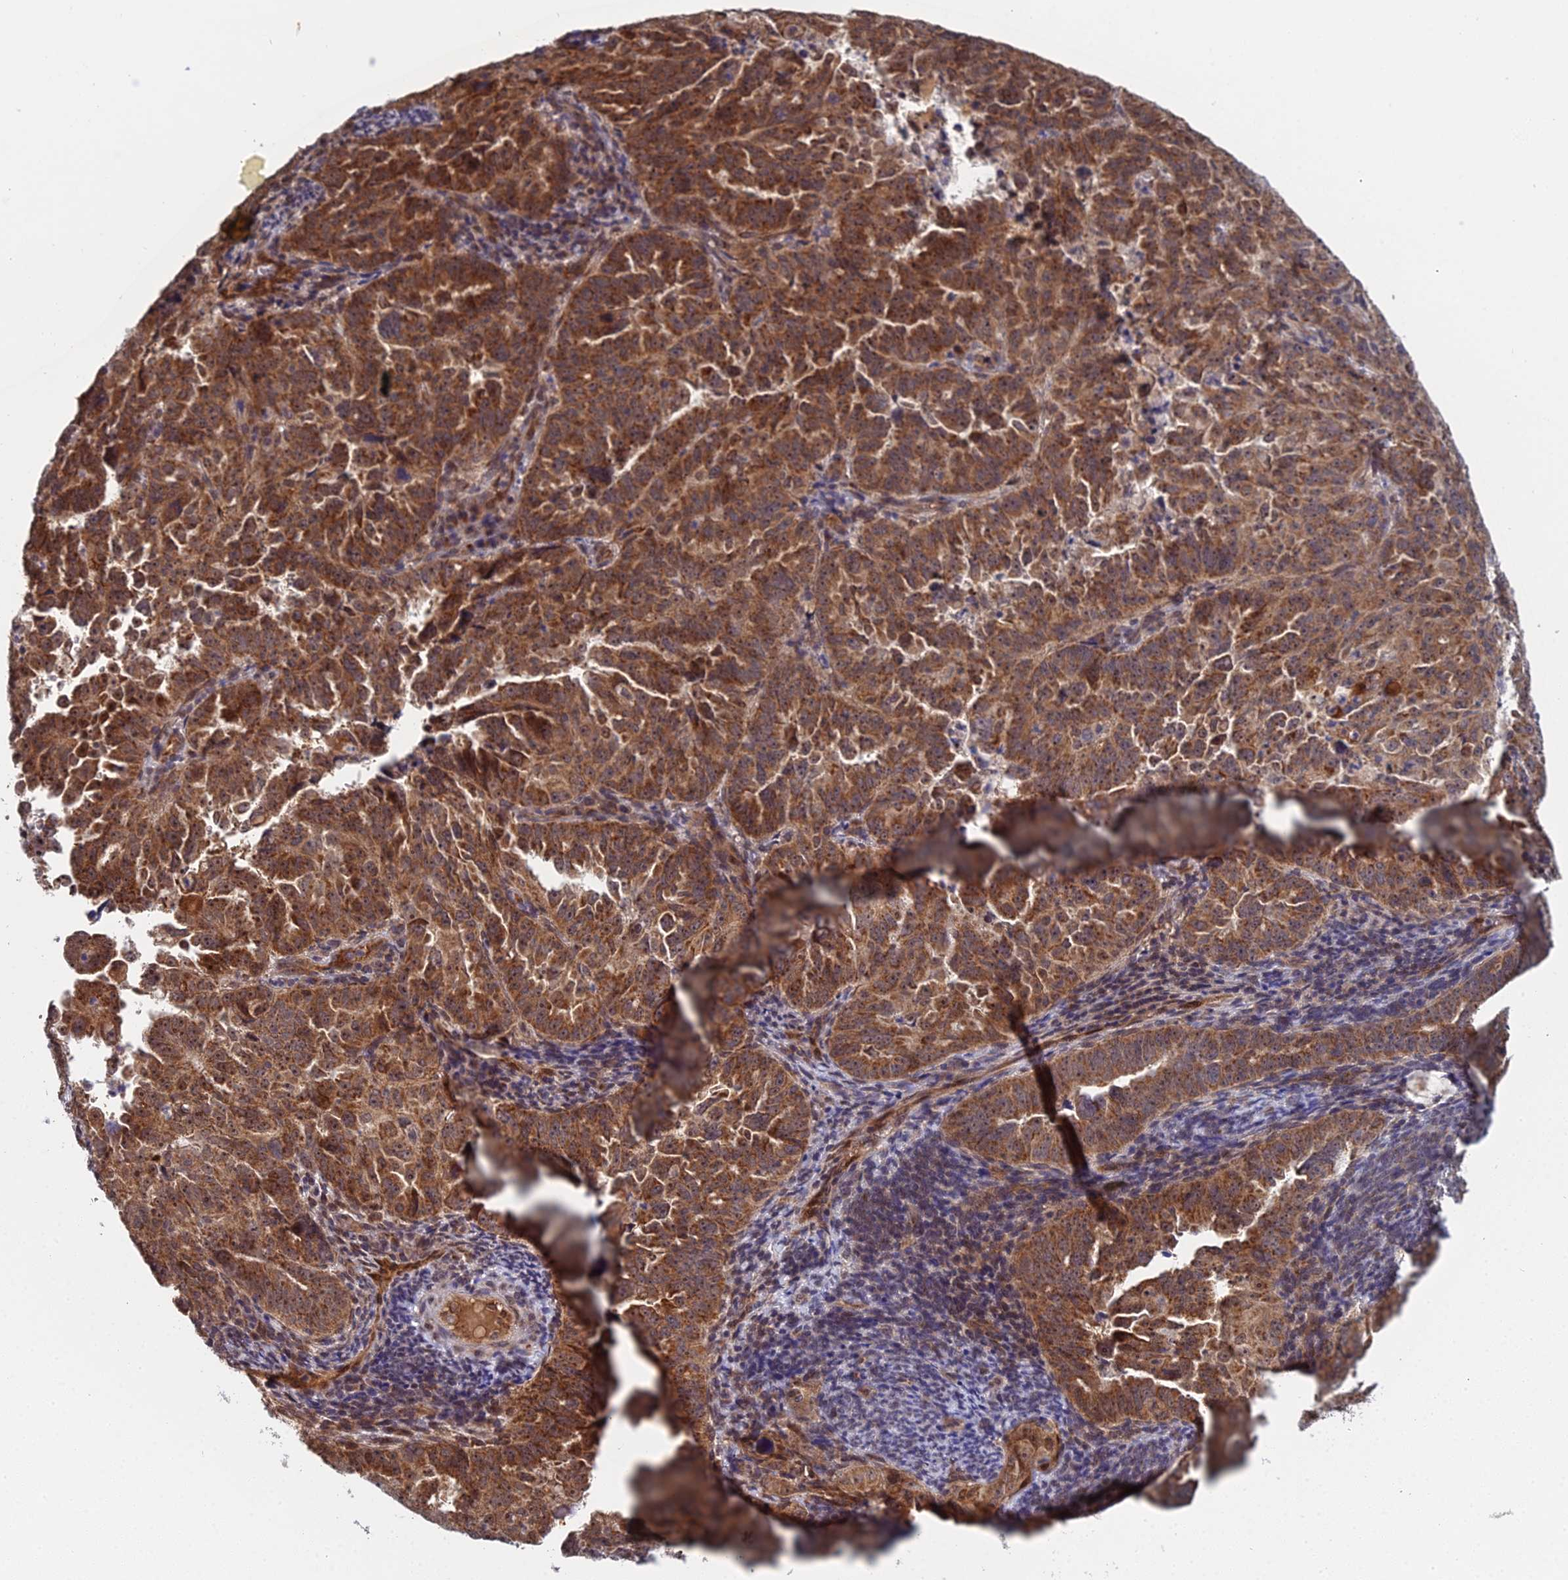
{"staining": {"intensity": "moderate", "quantity": ">75%", "location": "cytoplasmic/membranous,nuclear"}, "tissue": "endometrial cancer", "cell_type": "Tumor cells", "image_type": "cancer", "snomed": [{"axis": "morphology", "description": "Adenocarcinoma, NOS"}, {"axis": "topography", "description": "Endometrium"}], "caption": "Approximately >75% of tumor cells in human endometrial cancer (adenocarcinoma) display moderate cytoplasmic/membranous and nuclear protein staining as visualized by brown immunohistochemical staining.", "gene": "MEOX1", "patient": {"sex": "female", "age": 65}}